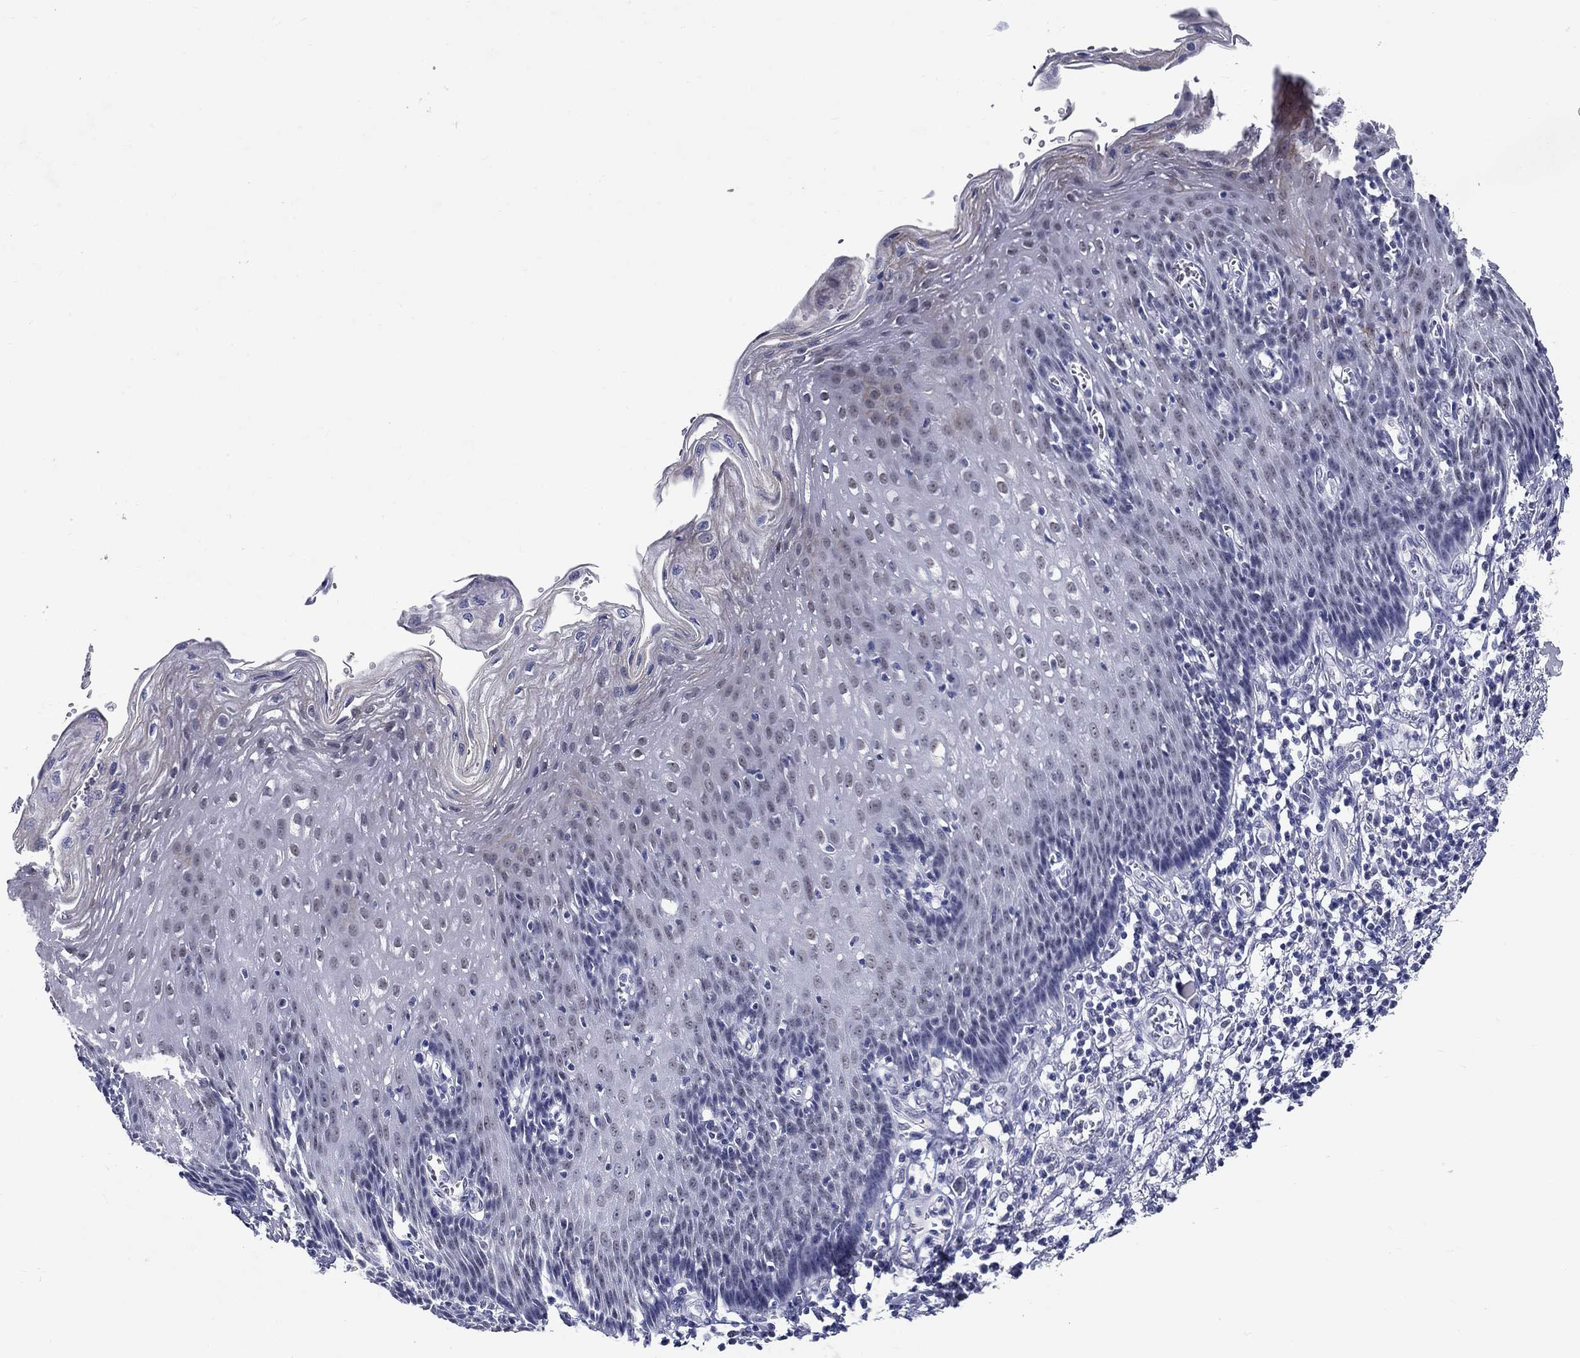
{"staining": {"intensity": "negative", "quantity": "none", "location": "none"}, "tissue": "esophagus", "cell_type": "Squamous epithelial cells", "image_type": "normal", "snomed": [{"axis": "morphology", "description": "Normal tissue, NOS"}, {"axis": "topography", "description": "Esophagus"}], "caption": "High power microscopy photomicrograph of an IHC photomicrograph of normal esophagus, revealing no significant staining in squamous epithelial cells. Brightfield microscopy of immunohistochemistry (IHC) stained with DAB (brown) and hematoxylin (blue), captured at high magnification.", "gene": "GRIN1", "patient": {"sex": "male", "age": 57}}